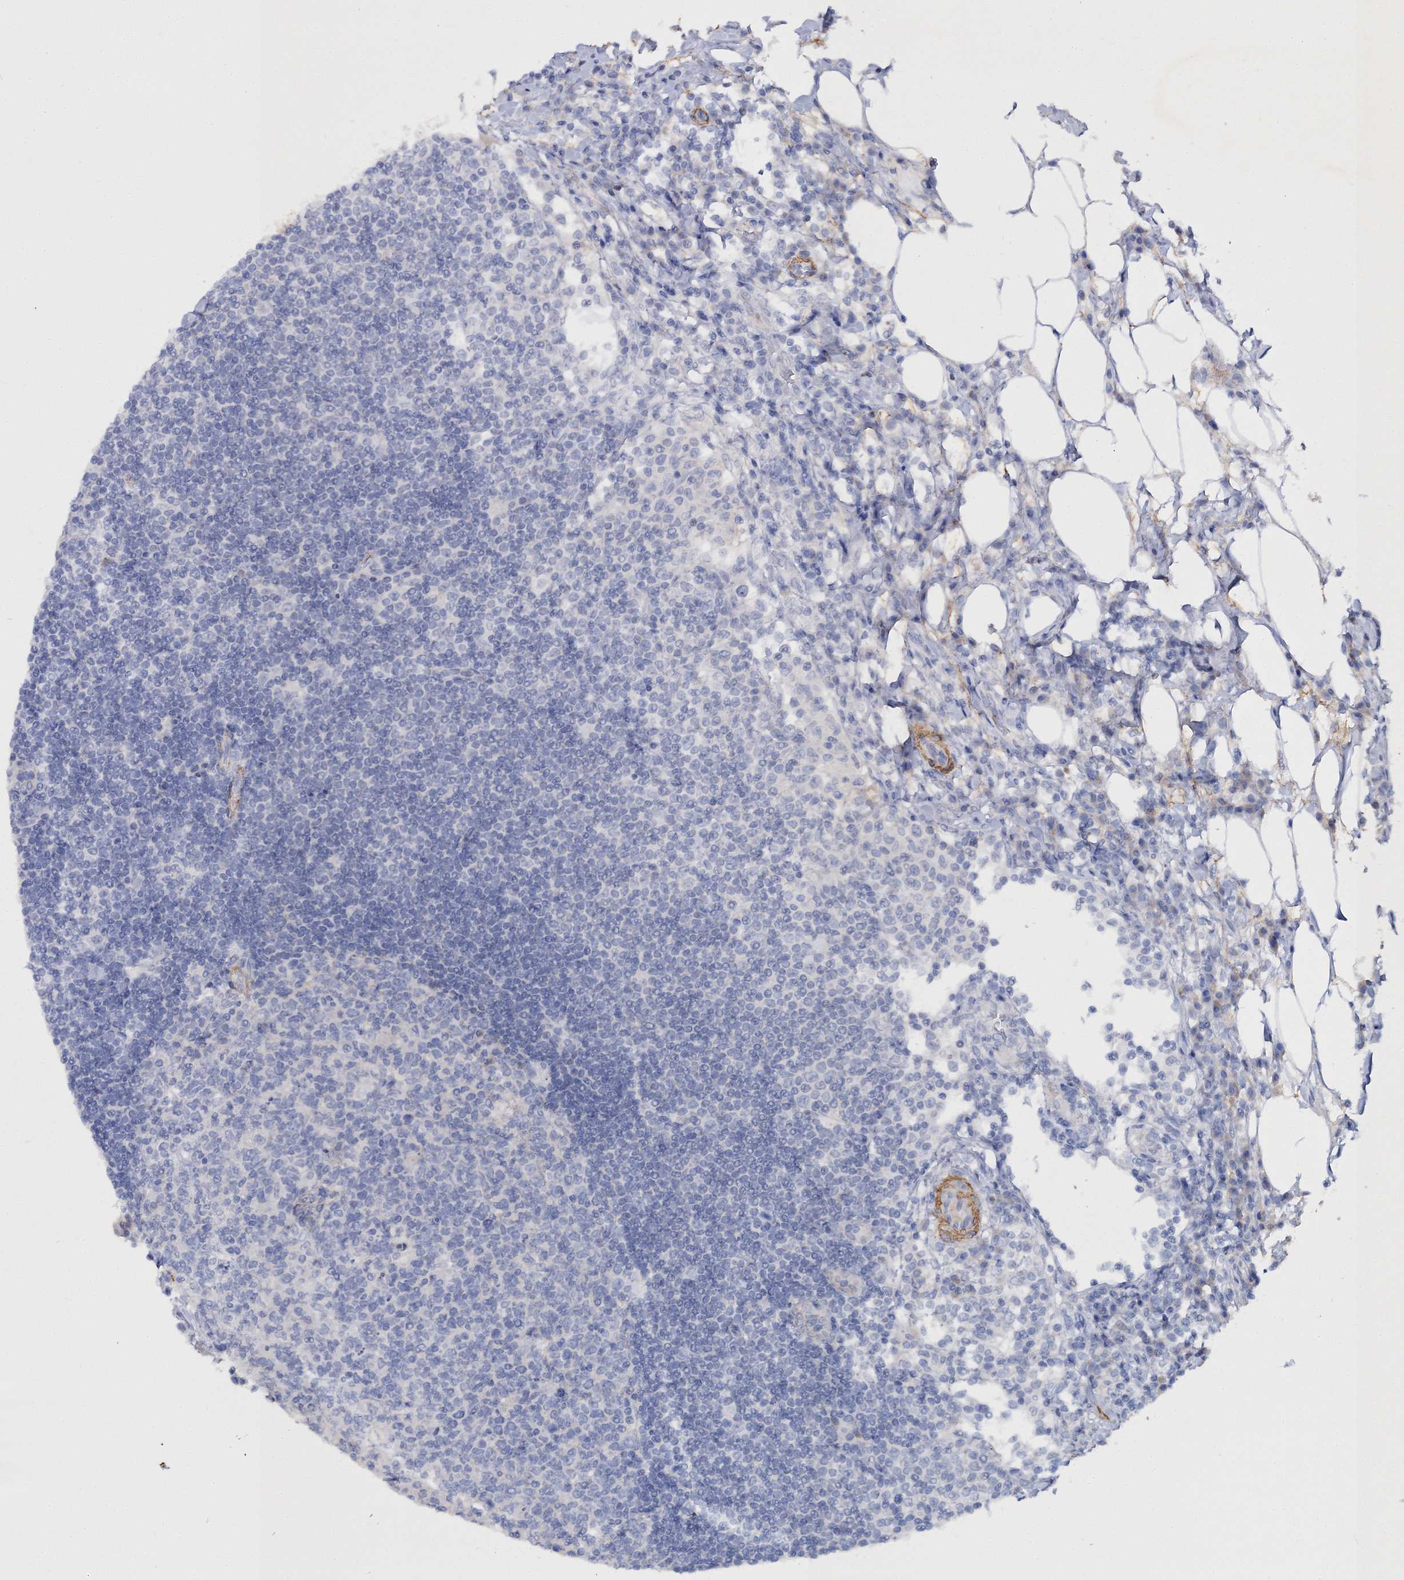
{"staining": {"intensity": "negative", "quantity": "none", "location": "none"}, "tissue": "lymph node", "cell_type": "Germinal center cells", "image_type": "normal", "snomed": [{"axis": "morphology", "description": "Normal tissue, NOS"}, {"axis": "topography", "description": "Lymph node"}], "caption": "Immunohistochemical staining of unremarkable human lymph node shows no significant staining in germinal center cells.", "gene": "RTN2", "patient": {"sex": "female", "age": 53}}